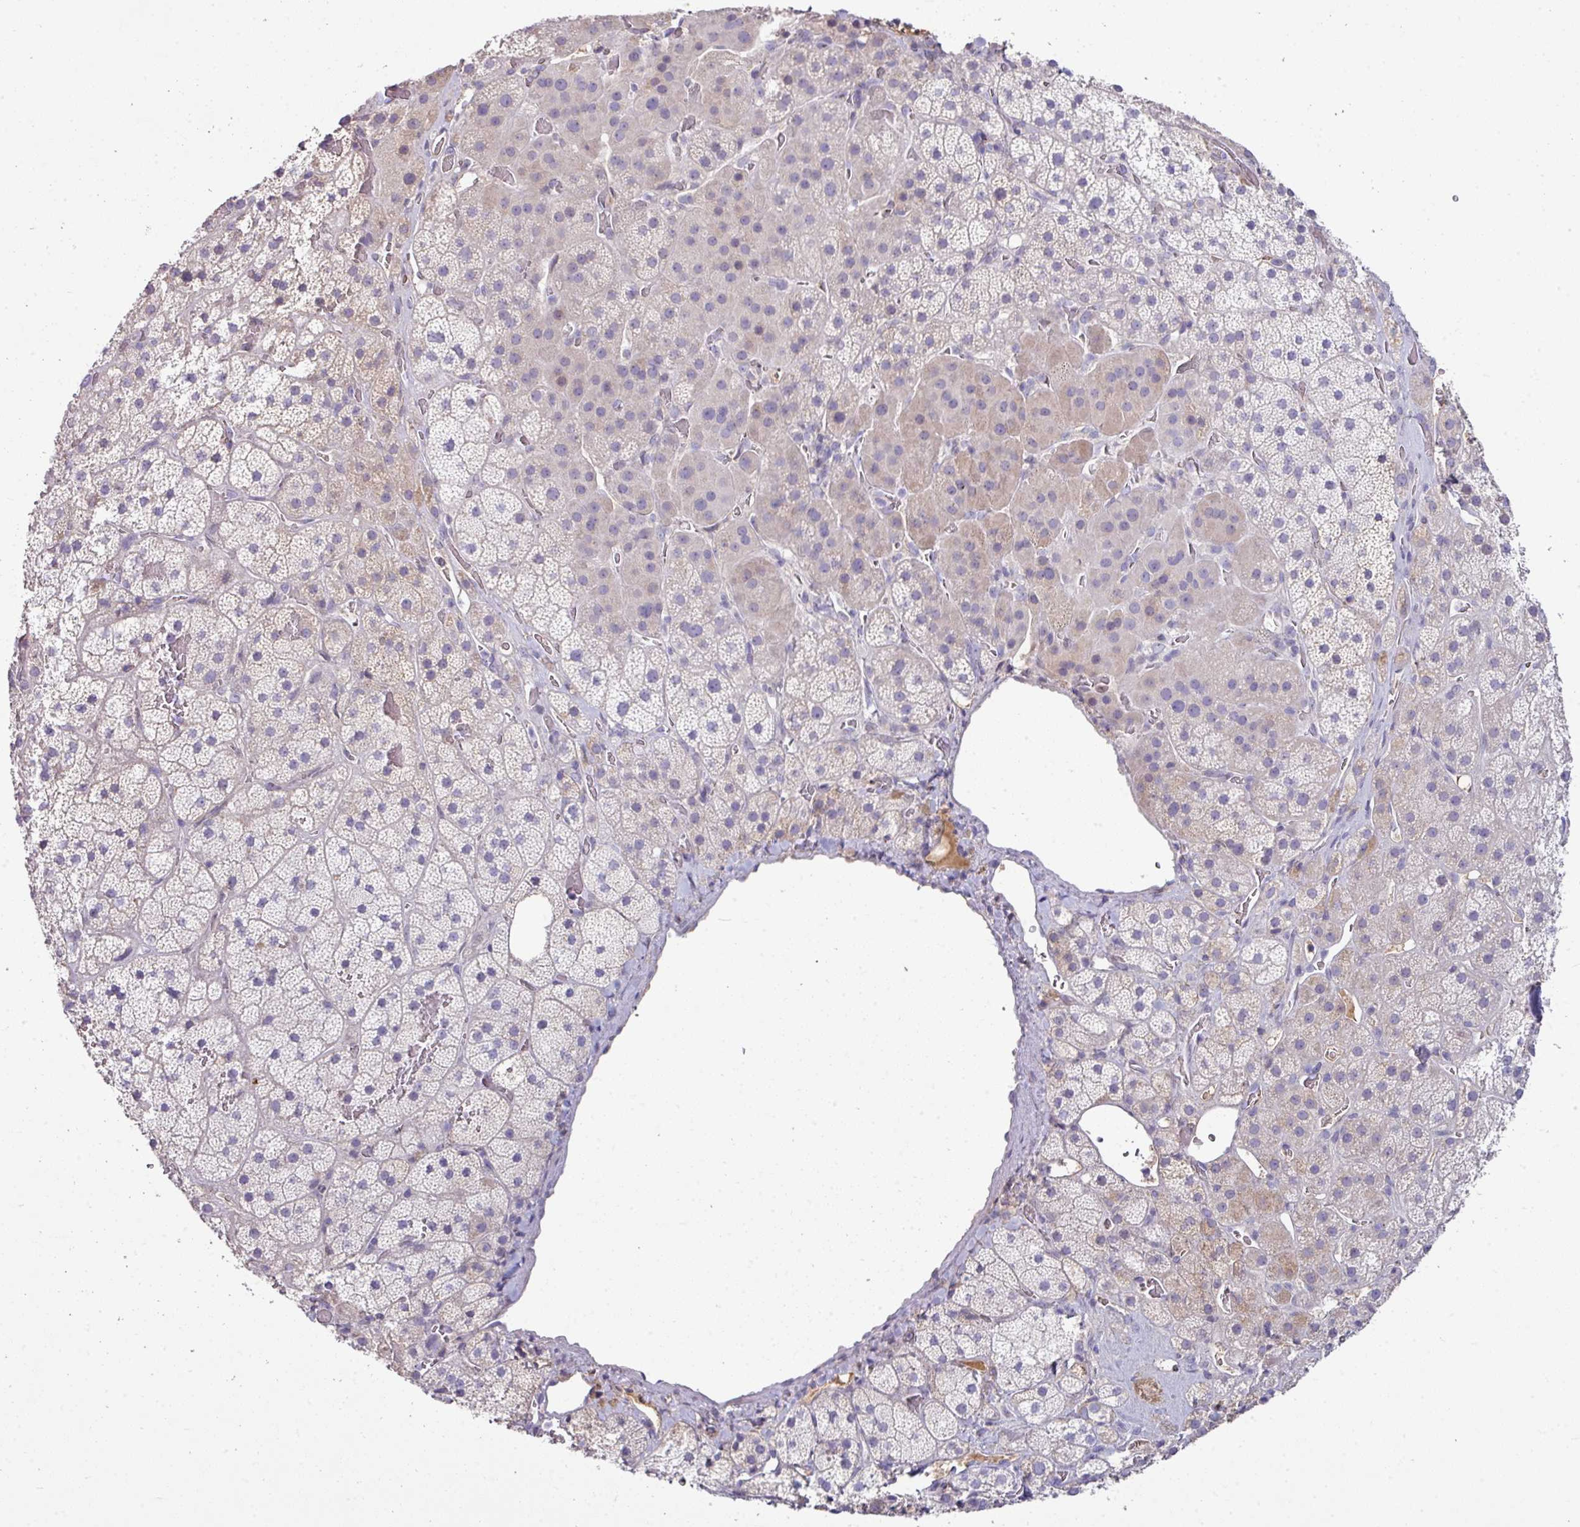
{"staining": {"intensity": "weak", "quantity": "<25%", "location": "cytoplasmic/membranous"}, "tissue": "adrenal gland", "cell_type": "Glandular cells", "image_type": "normal", "snomed": [{"axis": "morphology", "description": "Normal tissue, NOS"}, {"axis": "topography", "description": "Adrenal gland"}], "caption": "An immunohistochemistry (IHC) image of benign adrenal gland is shown. There is no staining in glandular cells of adrenal gland.", "gene": "SLAMF6", "patient": {"sex": "male", "age": 57}}